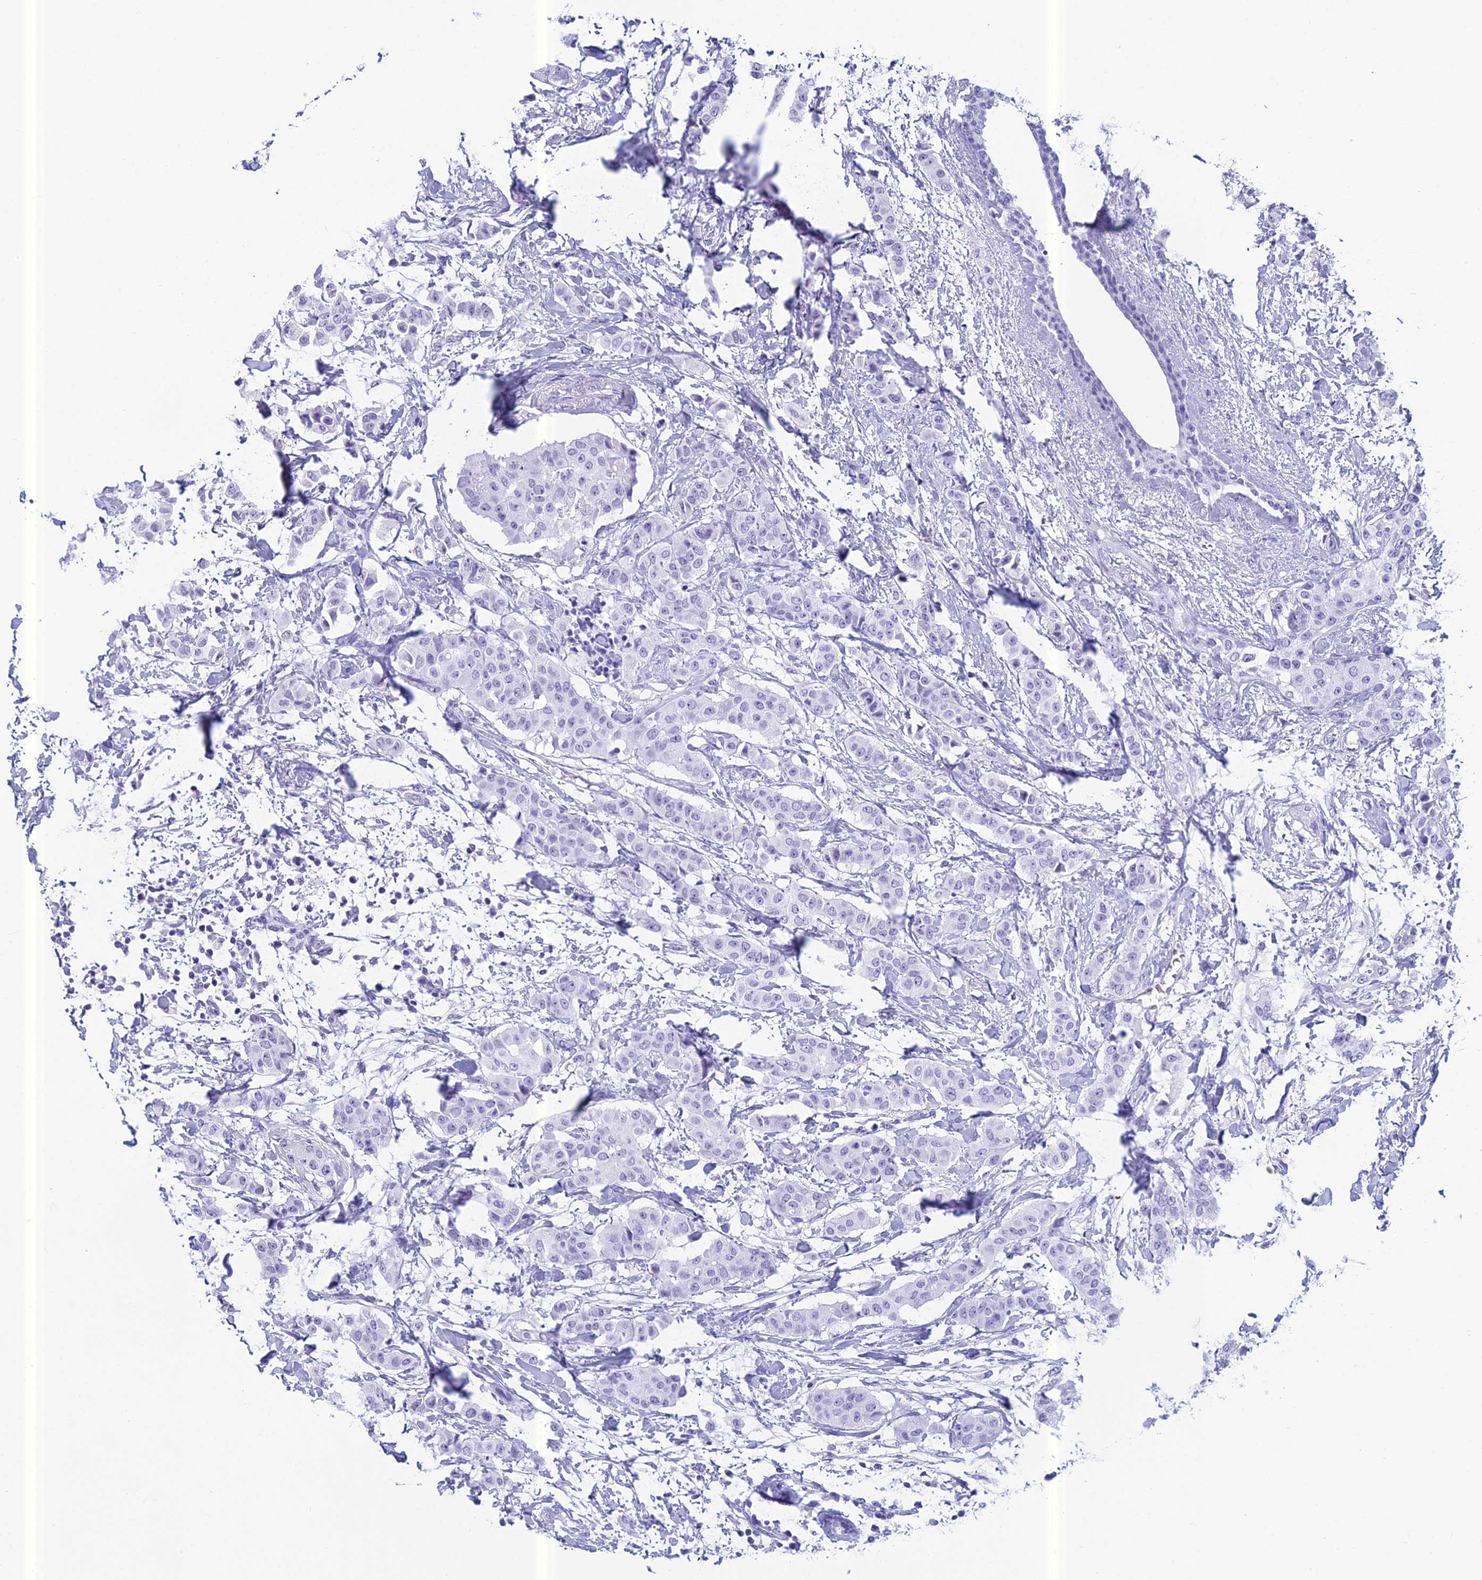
{"staining": {"intensity": "negative", "quantity": "none", "location": "none"}, "tissue": "breast cancer", "cell_type": "Tumor cells", "image_type": "cancer", "snomed": [{"axis": "morphology", "description": "Duct carcinoma"}, {"axis": "topography", "description": "Breast"}], "caption": "Tumor cells show no significant protein staining in breast cancer (invasive ductal carcinoma).", "gene": "RGS17", "patient": {"sex": "female", "age": 40}}